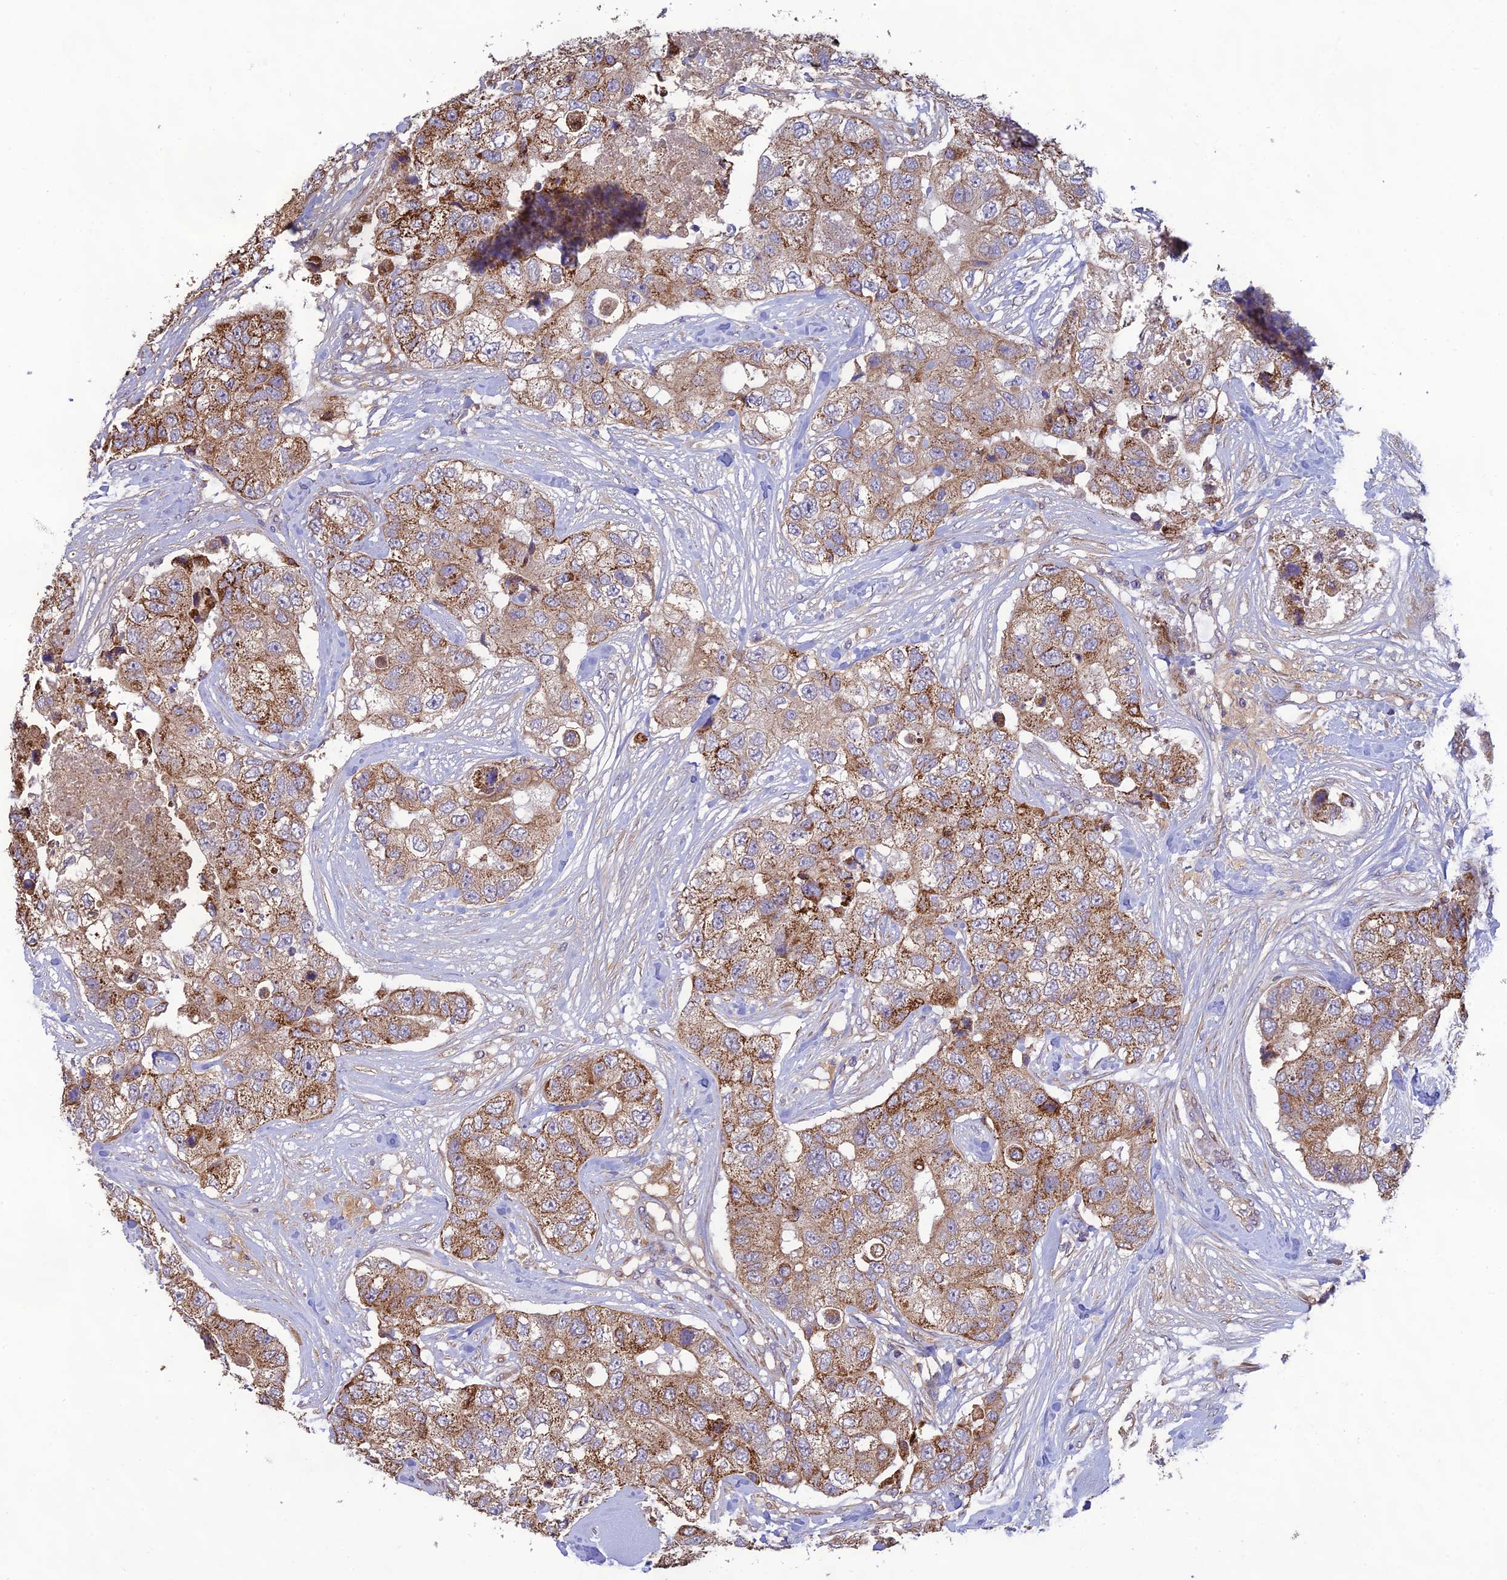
{"staining": {"intensity": "moderate", "quantity": ">75%", "location": "cytoplasmic/membranous"}, "tissue": "breast cancer", "cell_type": "Tumor cells", "image_type": "cancer", "snomed": [{"axis": "morphology", "description": "Duct carcinoma"}, {"axis": "topography", "description": "Breast"}], "caption": "The image reveals a brown stain indicating the presence of a protein in the cytoplasmic/membranous of tumor cells in breast cancer. The staining was performed using DAB, with brown indicating positive protein expression. Nuclei are stained blue with hematoxylin.", "gene": "MRNIP", "patient": {"sex": "female", "age": 62}}